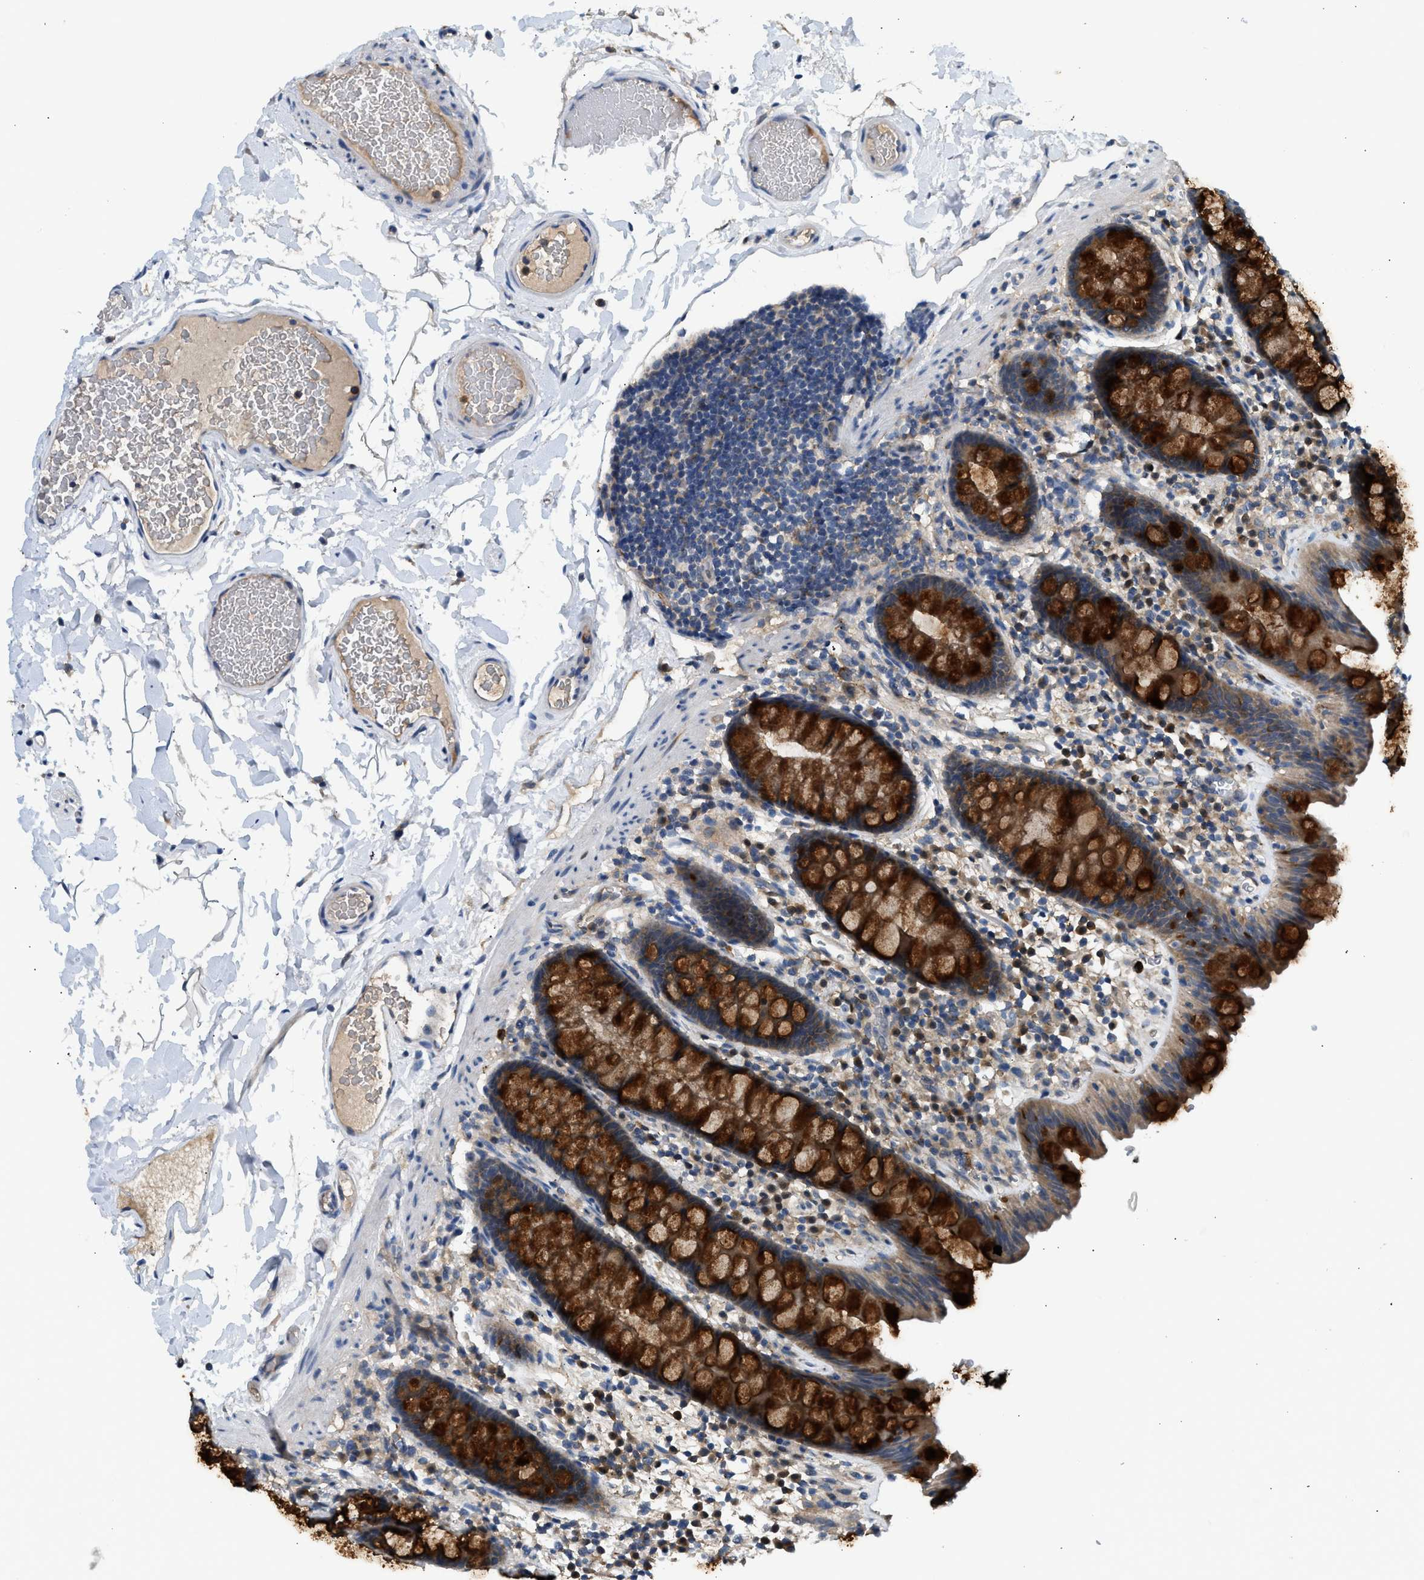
{"staining": {"intensity": "weak", "quantity": ">75%", "location": "cytoplasmic/membranous"}, "tissue": "colon", "cell_type": "Endothelial cells", "image_type": "normal", "snomed": [{"axis": "morphology", "description": "Normal tissue, NOS"}, {"axis": "topography", "description": "Colon"}], "caption": "A micrograph of colon stained for a protein shows weak cytoplasmic/membranous brown staining in endothelial cells. The staining was performed using DAB (3,3'-diaminobenzidine), with brown indicating positive protein expression. Nuclei are stained blue with hematoxylin.", "gene": "RHBDF2", "patient": {"sex": "female", "age": 80}}